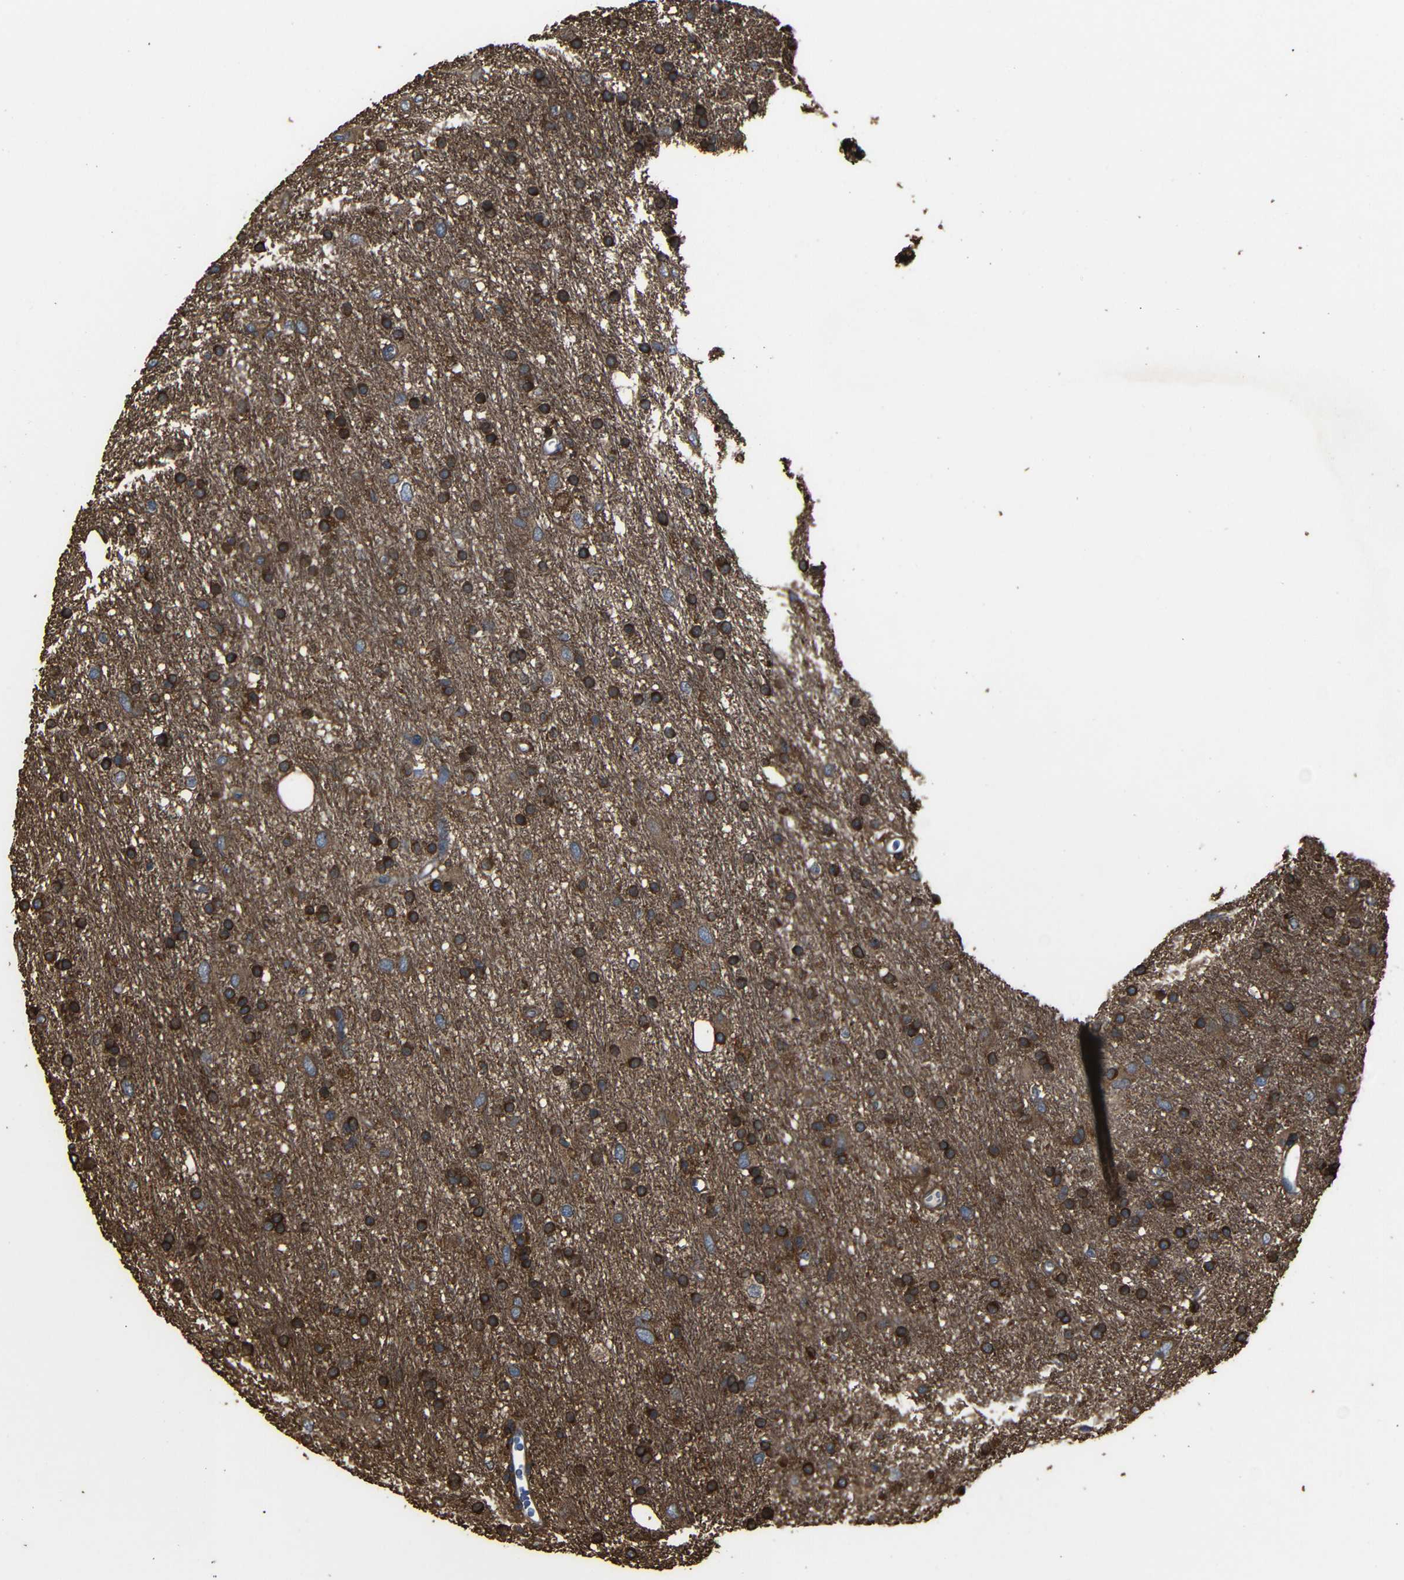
{"staining": {"intensity": "moderate", "quantity": ">75%", "location": "cytoplasmic/membranous"}, "tissue": "glioma", "cell_type": "Tumor cells", "image_type": "cancer", "snomed": [{"axis": "morphology", "description": "Glioma, malignant, Low grade"}, {"axis": "topography", "description": "Brain"}], "caption": "A histopathology image of low-grade glioma (malignant) stained for a protein exhibits moderate cytoplasmic/membranous brown staining in tumor cells.", "gene": "ADGRE5", "patient": {"sex": "male", "age": 77}}